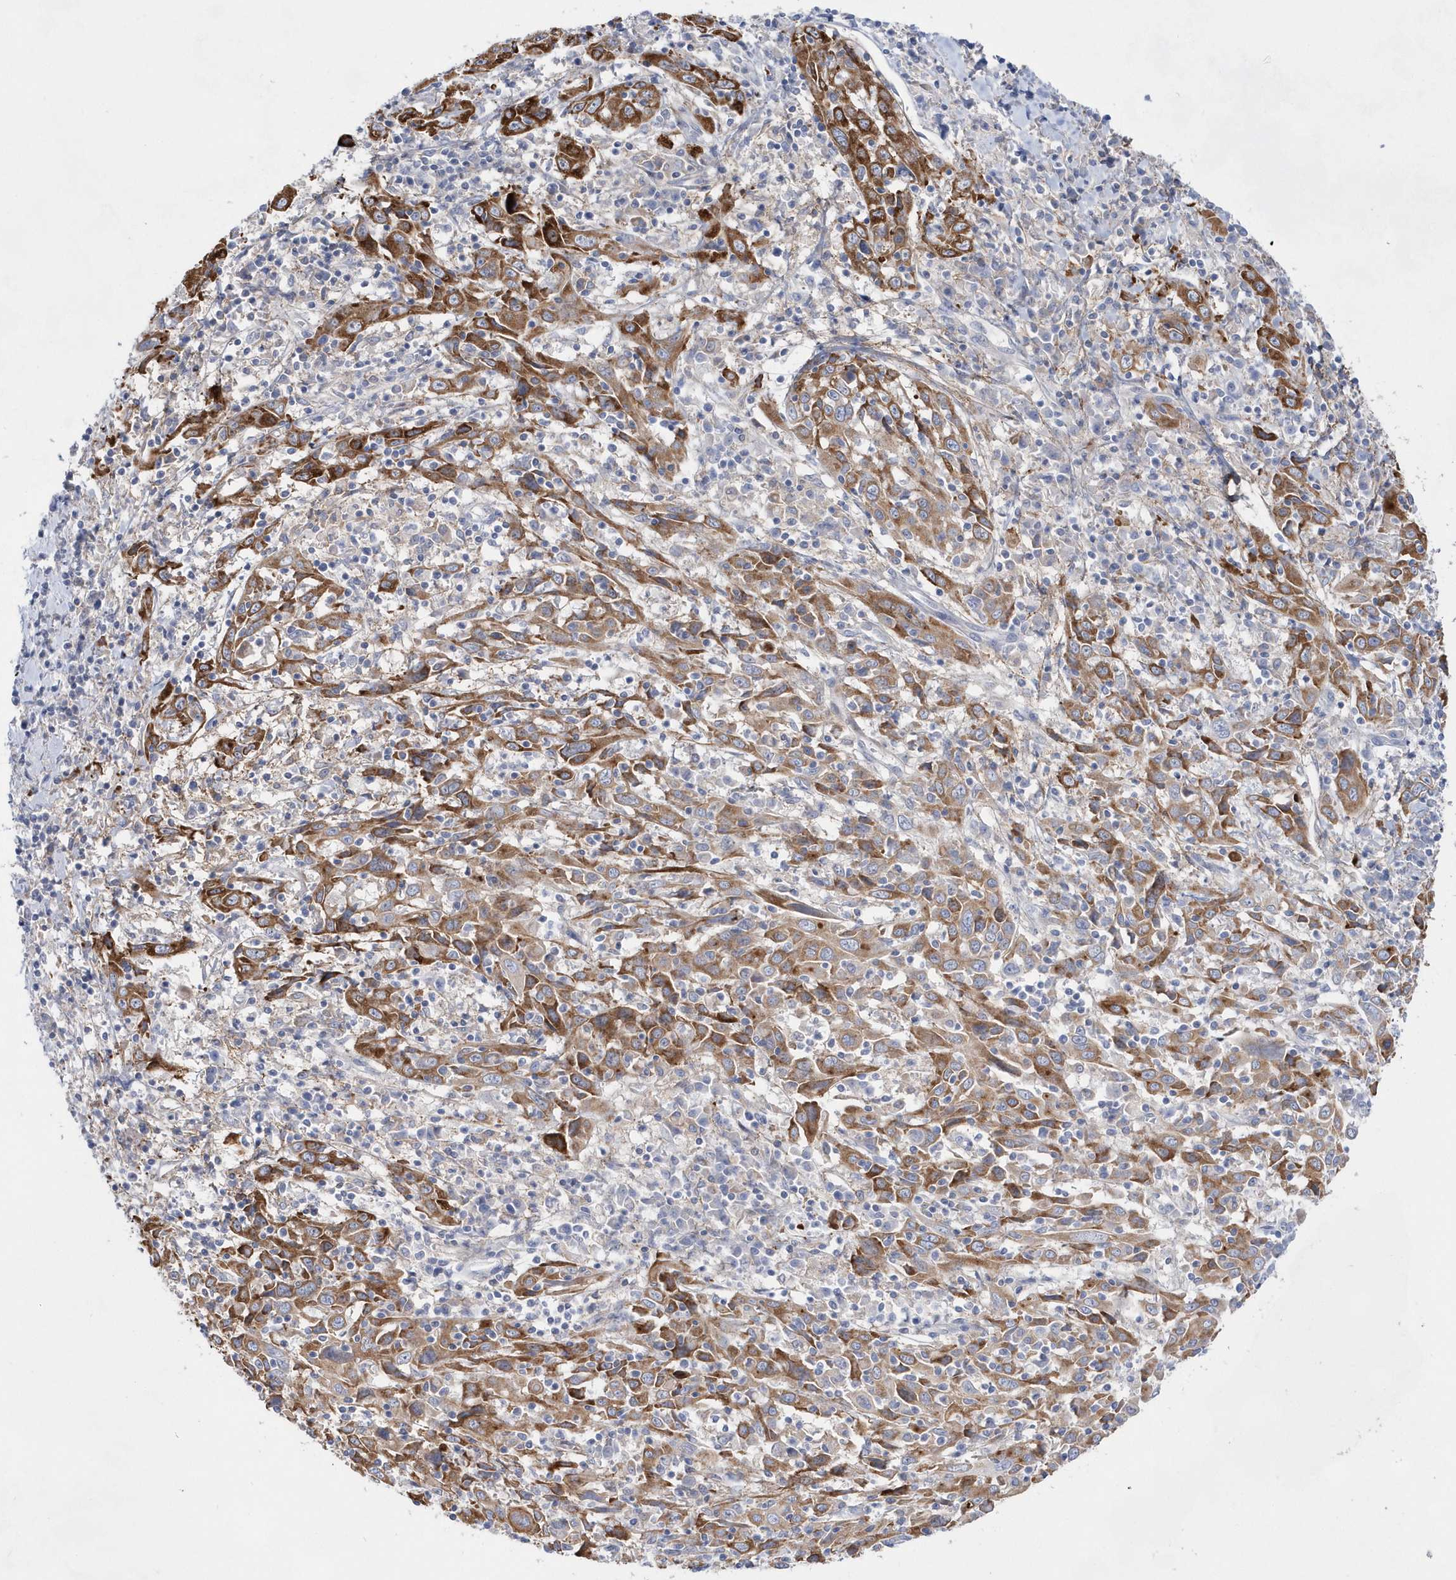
{"staining": {"intensity": "moderate", "quantity": "25%-75%", "location": "cytoplasmic/membranous"}, "tissue": "cervical cancer", "cell_type": "Tumor cells", "image_type": "cancer", "snomed": [{"axis": "morphology", "description": "Squamous cell carcinoma, NOS"}, {"axis": "topography", "description": "Cervix"}], "caption": "High-power microscopy captured an immunohistochemistry (IHC) image of cervical cancer, revealing moderate cytoplasmic/membranous expression in approximately 25%-75% of tumor cells.", "gene": "BDH2", "patient": {"sex": "female", "age": 46}}